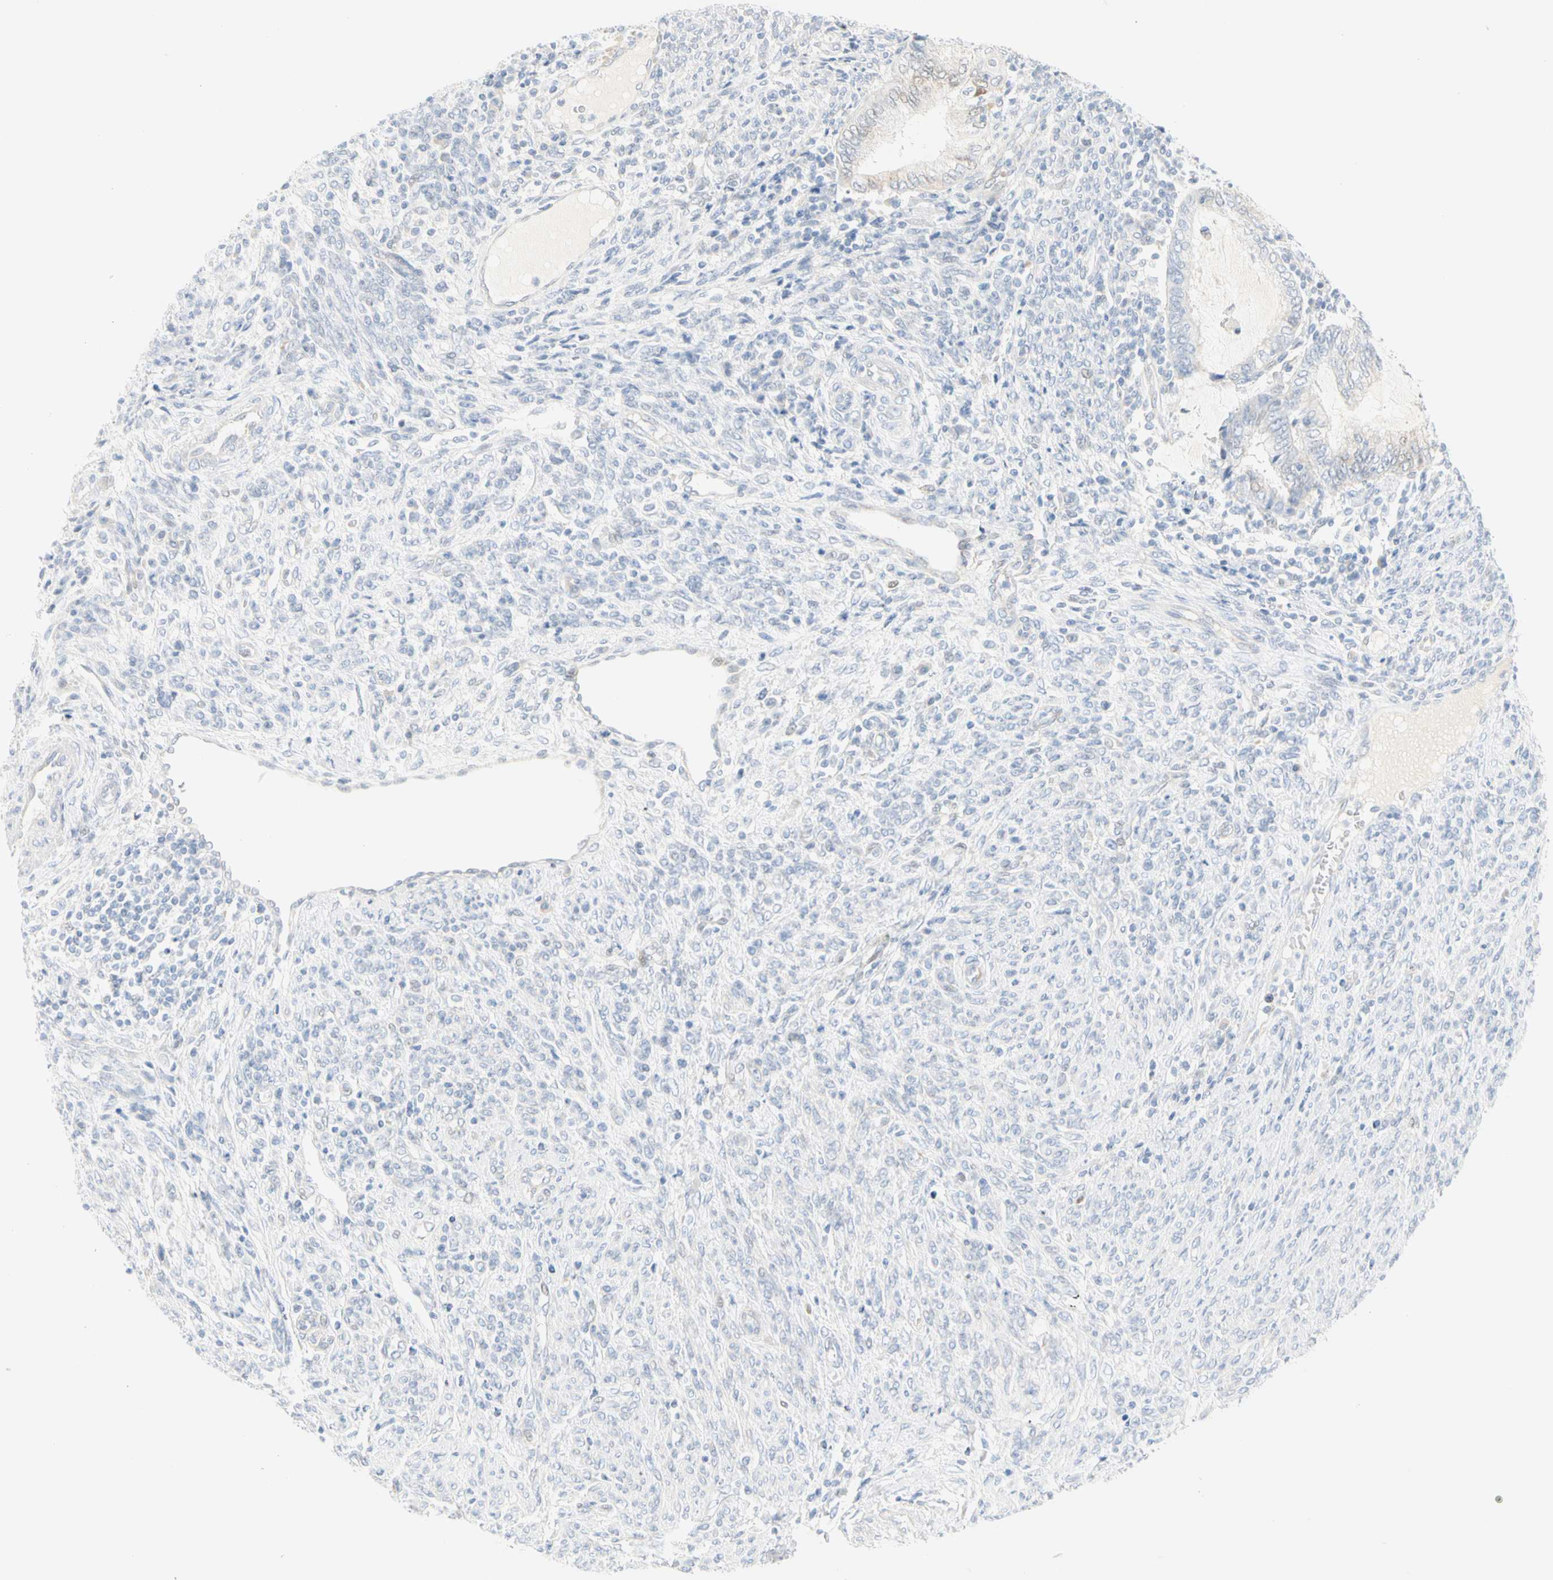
{"staining": {"intensity": "negative", "quantity": "none", "location": "none"}, "tissue": "endometrial cancer", "cell_type": "Tumor cells", "image_type": "cancer", "snomed": [{"axis": "morphology", "description": "Adenocarcinoma, NOS"}, {"axis": "topography", "description": "Uterus"}, {"axis": "topography", "description": "Endometrium"}], "caption": "Immunohistochemical staining of endometrial adenocarcinoma displays no significant staining in tumor cells.", "gene": "SELENBP1", "patient": {"sex": "female", "age": 70}}